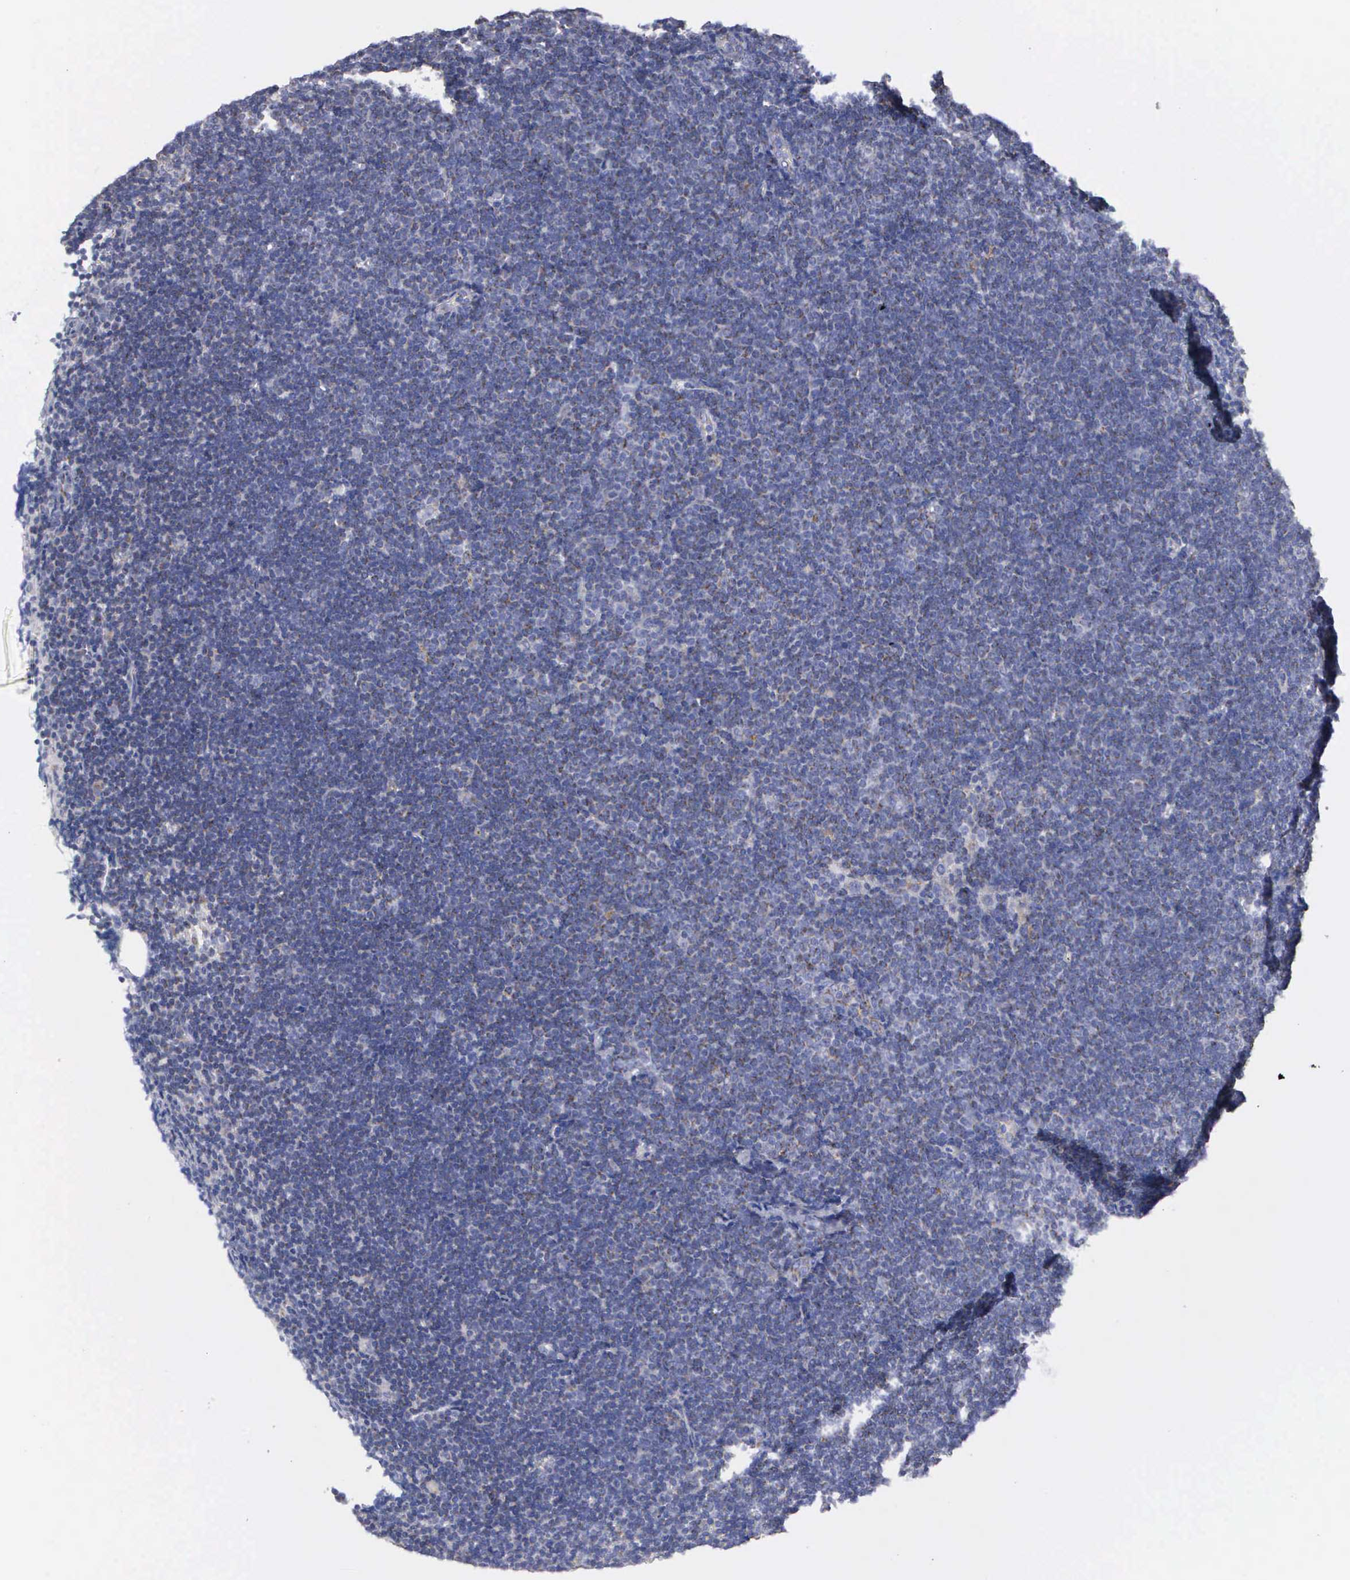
{"staining": {"intensity": "negative", "quantity": "none", "location": "none"}, "tissue": "lymphoma", "cell_type": "Tumor cells", "image_type": "cancer", "snomed": [{"axis": "morphology", "description": "Malignant lymphoma, non-Hodgkin's type, Low grade"}, {"axis": "topography", "description": "Lymph node"}], "caption": "Tumor cells show no significant protein positivity in lymphoma.", "gene": "APOOL", "patient": {"sex": "female", "age": 51}}